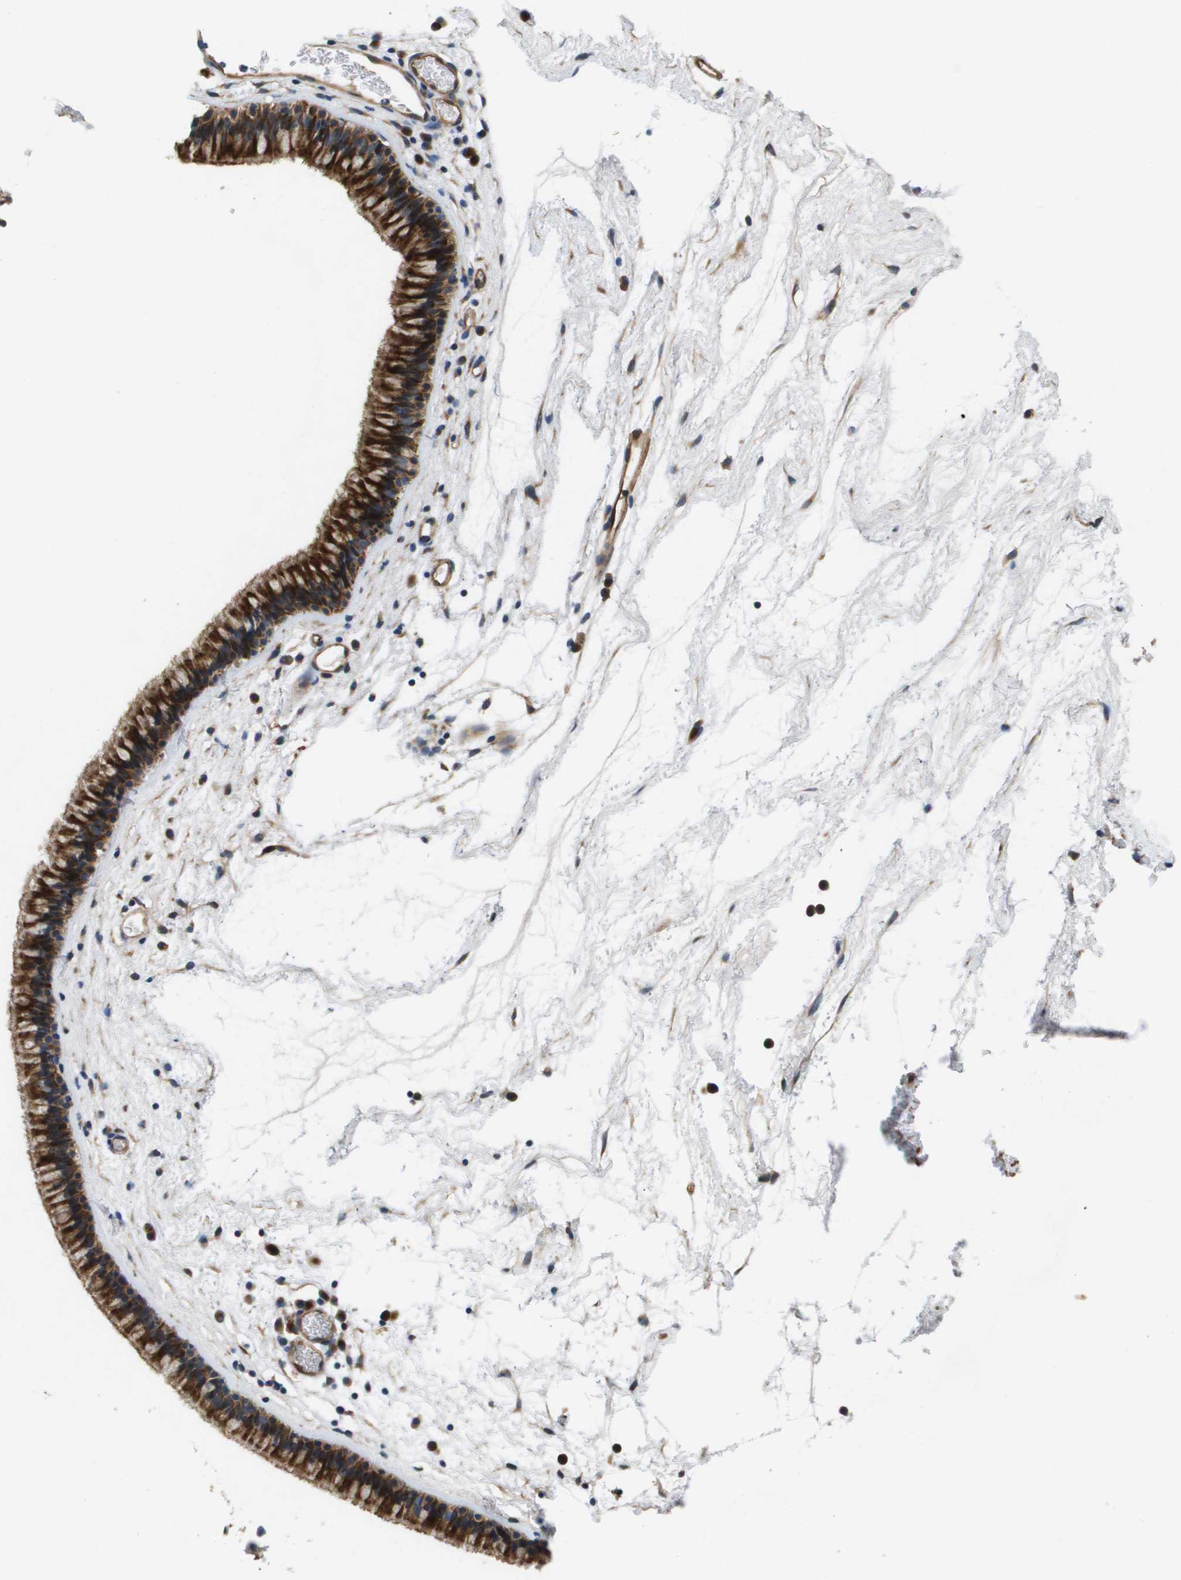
{"staining": {"intensity": "strong", "quantity": ">75%", "location": "cytoplasmic/membranous"}, "tissue": "nasopharynx", "cell_type": "Respiratory epithelial cells", "image_type": "normal", "snomed": [{"axis": "morphology", "description": "Normal tissue, NOS"}, {"axis": "morphology", "description": "Inflammation, NOS"}, {"axis": "topography", "description": "Nasopharynx"}], "caption": "Approximately >75% of respiratory epithelial cells in normal nasopharynx show strong cytoplasmic/membranous protein expression as visualized by brown immunohistochemical staining.", "gene": "ENTPD2", "patient": {"sex": "male", "age": 48}}